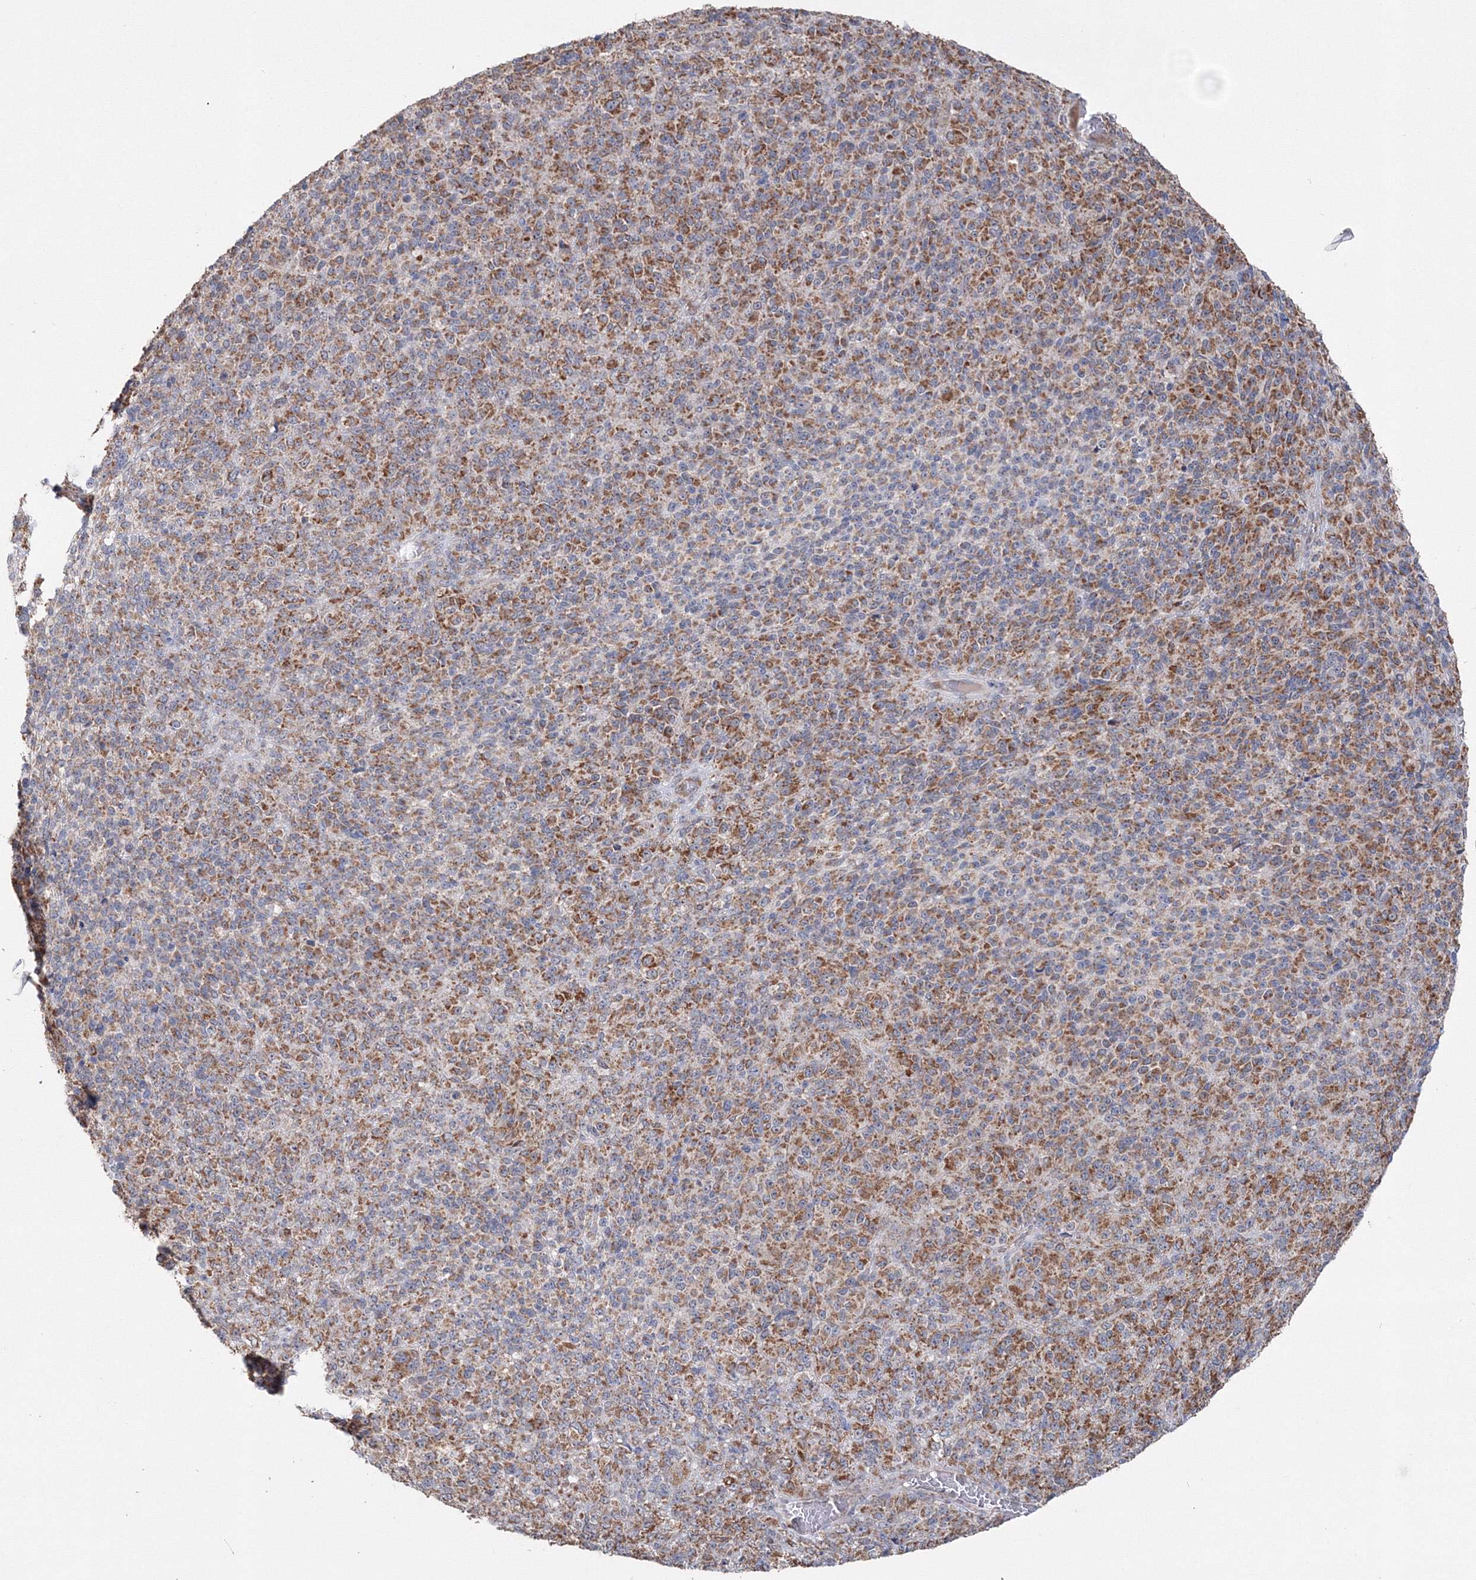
{"staining": {"intensity": "moderate", "quantity": ">75%", "location": "cytoplasmic/membranous"}, "tissue": "melanoma", "cell_type": "Tumor cells", "image_type": "cancer", "snomed": [{"axis": "morphology", "description": "Malignant melanoma, Metastatic site"}, {"axis": "topography", "description": "Brain"}], "caption": "IHC (DAB (3,3'-diaminobenzidine)) staining of malignant melanoma (metastatic site) demonstrates moderate cytoplasmic/membranous protein staining in approximately >75% of tumor cells. (Brightfield microscopy of DAB IHC at high magnification).", "gene": "PEX13", "patient": {"sex": "female", "age": 56}}